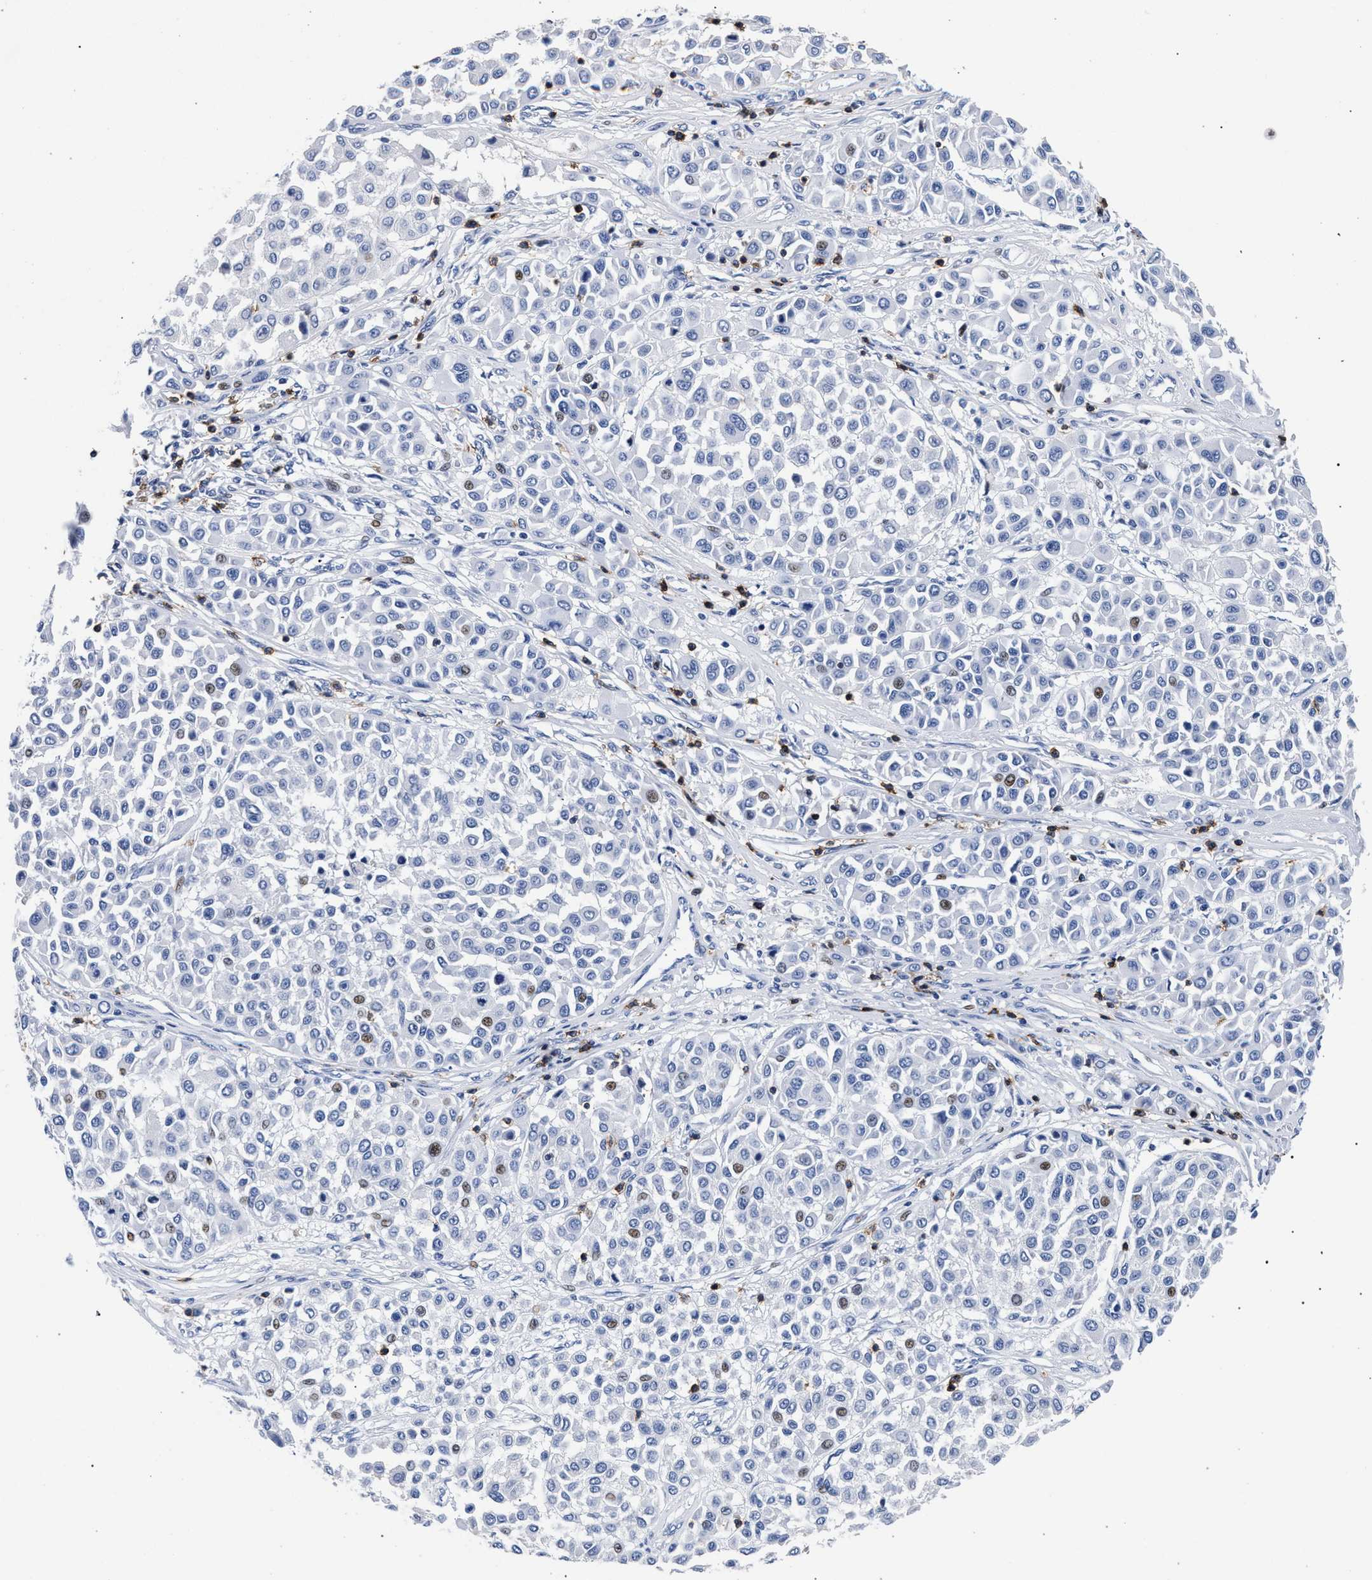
{"staining": {"intensity": "weak", "quantity": "<25%", "location": "nuclear"}, "tissue": "melanoma", "cell_type": "Tumor cells", "image_type": "cancer", "snomed": [{"axis": "morphology", "description": "Malignant melanoma, Metastatic site"}, {"axis": "topography", "description": "Soft tissue"}], "caption": "IHC image of human malignant melanoma (metastatic site) stained for a protein (brown), which demonstrates no staining in tumor cells.", "gene": "KLRK1", "patient": {"sex": "male", "age": 41}}